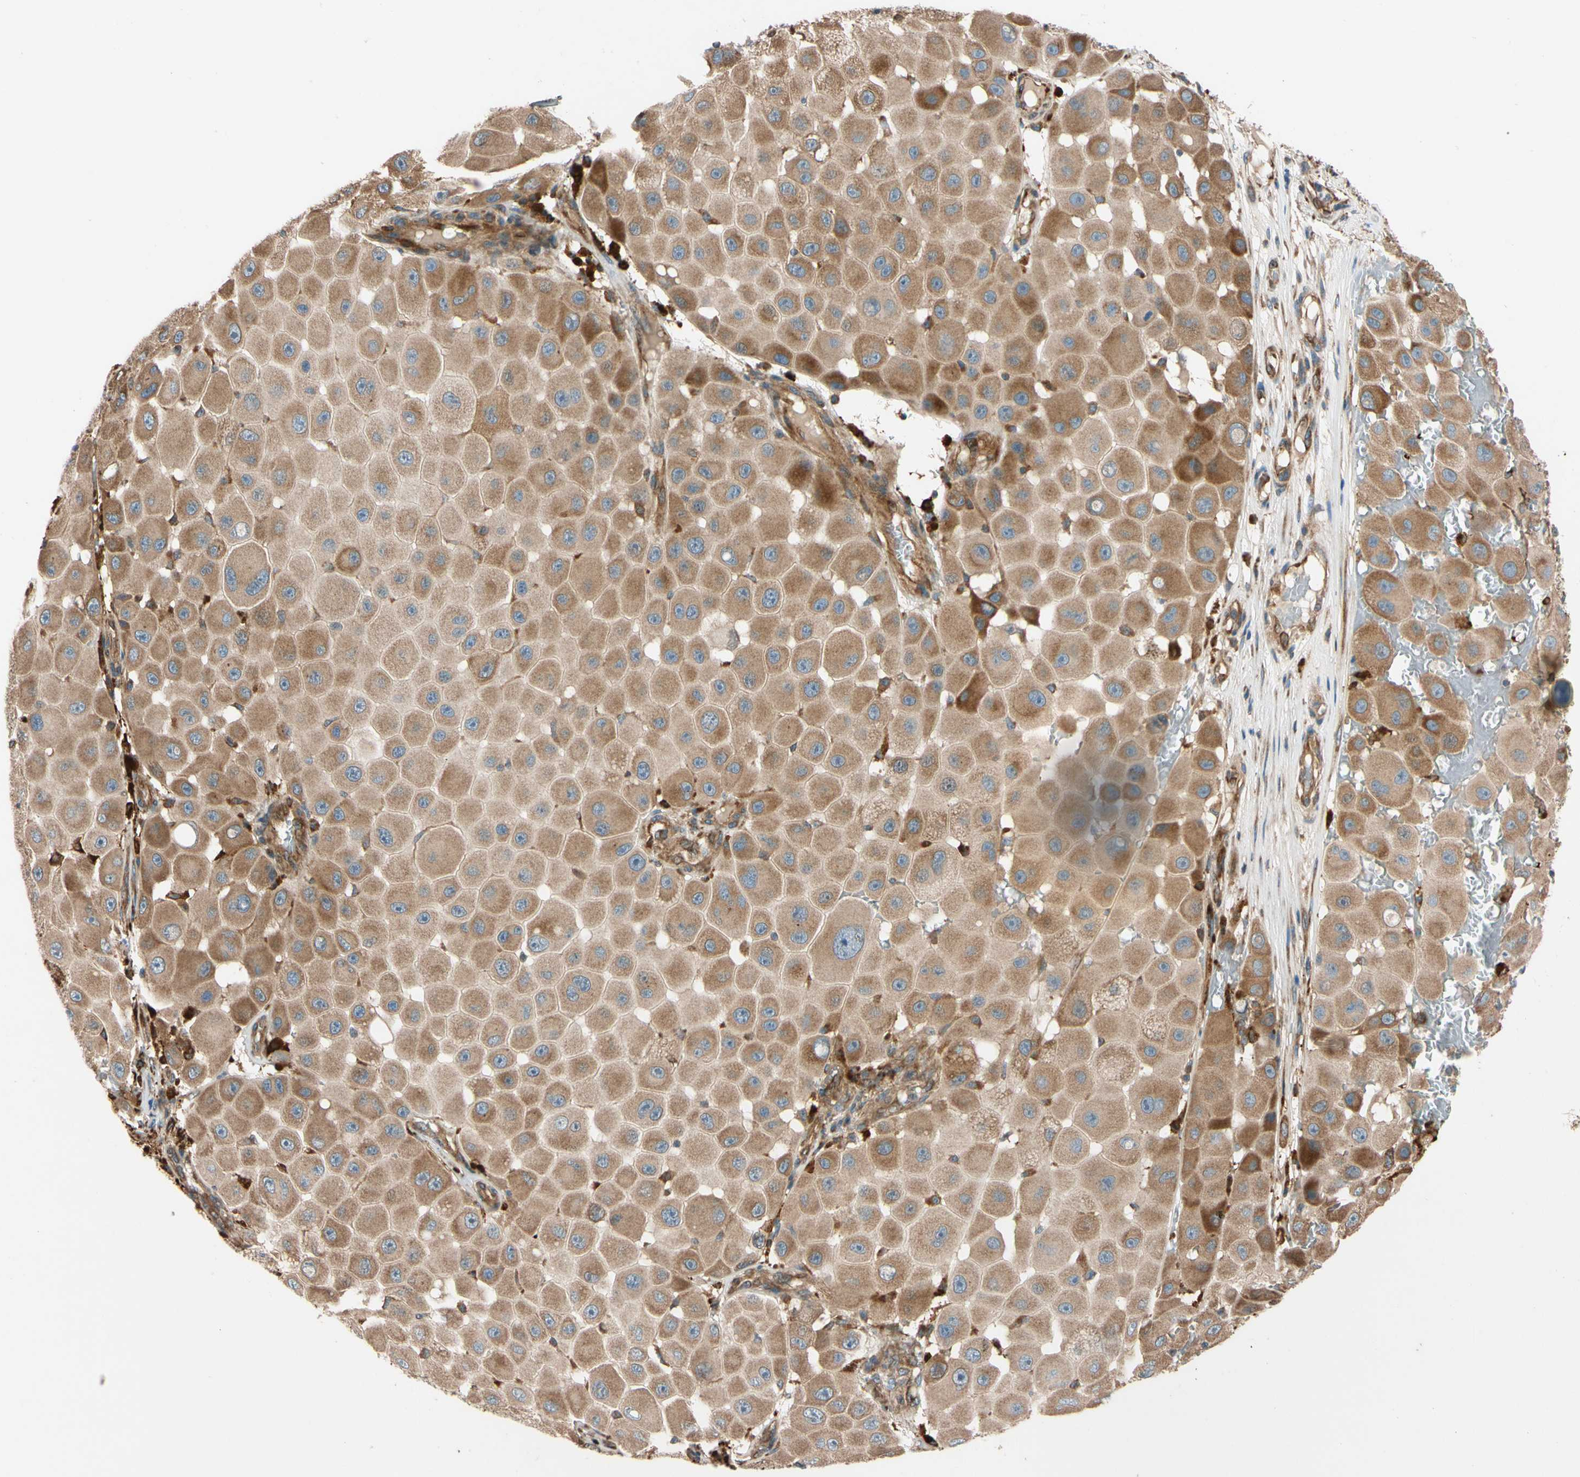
{"staining": {"intensity": "moderate", "quantity": ">75%", "location": "cytoplasmic/membranous"}, "tissue": "melanoma", "cell_type": "Tumor cells", "image_type": "cancer", "snomed": [{"axis": "morphology", "description": "Malignant melanoma, NOS"}, {"axis": "topography", "description": "Skin"}], "caption": "An IHC photomicrograph of tumor tissue is shown. Protein staining in brown highlights moderate cytoplasmic/membranous positivity in melanoma within tumor cells. (brown staining indicates protein expression, while blue staining denotes nuclei).", "gene": "PHYH", "patient": {"sex": "female", "age": 81}}